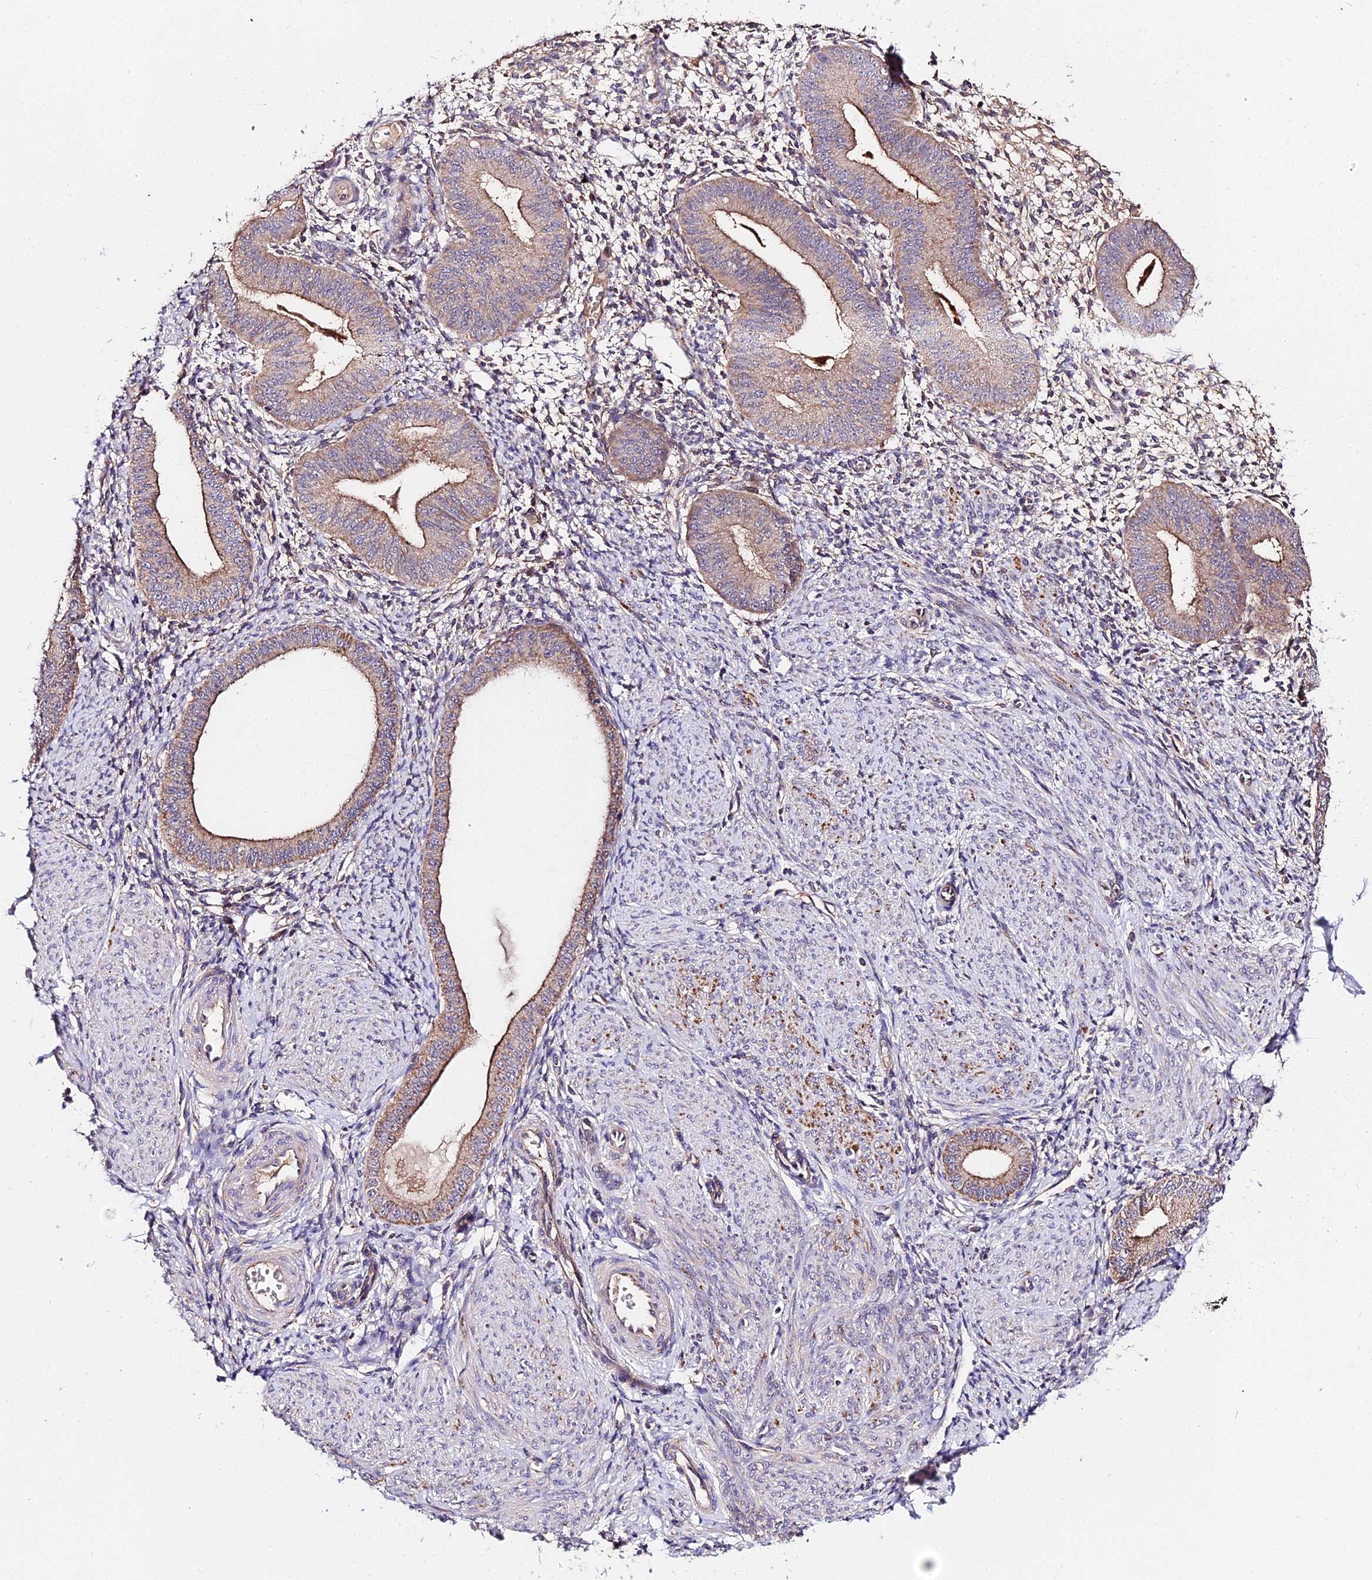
{"staining": {"intensity": "weak", "quantity": "<25%", "location": "cytoplasmic/membranous"}, "tissue": "endometrium", "cell_type": "Cells in endometrial stroma", "image_type": "normal", "snomed": [{"axis": "morphology", "description": "Normal tissue, NOS"}, {"axis": "topography", "description": "Endometrium"}], "caption": "This histopathology image is of benign endometrium stained with immunohistochemistry (IHC) to label a protein in brown with the nuclei are counter-stained blue. There is no staining in cells in endometrial stroma. (DAB (3,3'-diaminobenzidine) immunohistochemistry (IHC) visualized using brightfield microscopy, high magnification).", "gene": "ZBED8", "patient": {"sex": "female", "age": 49}}